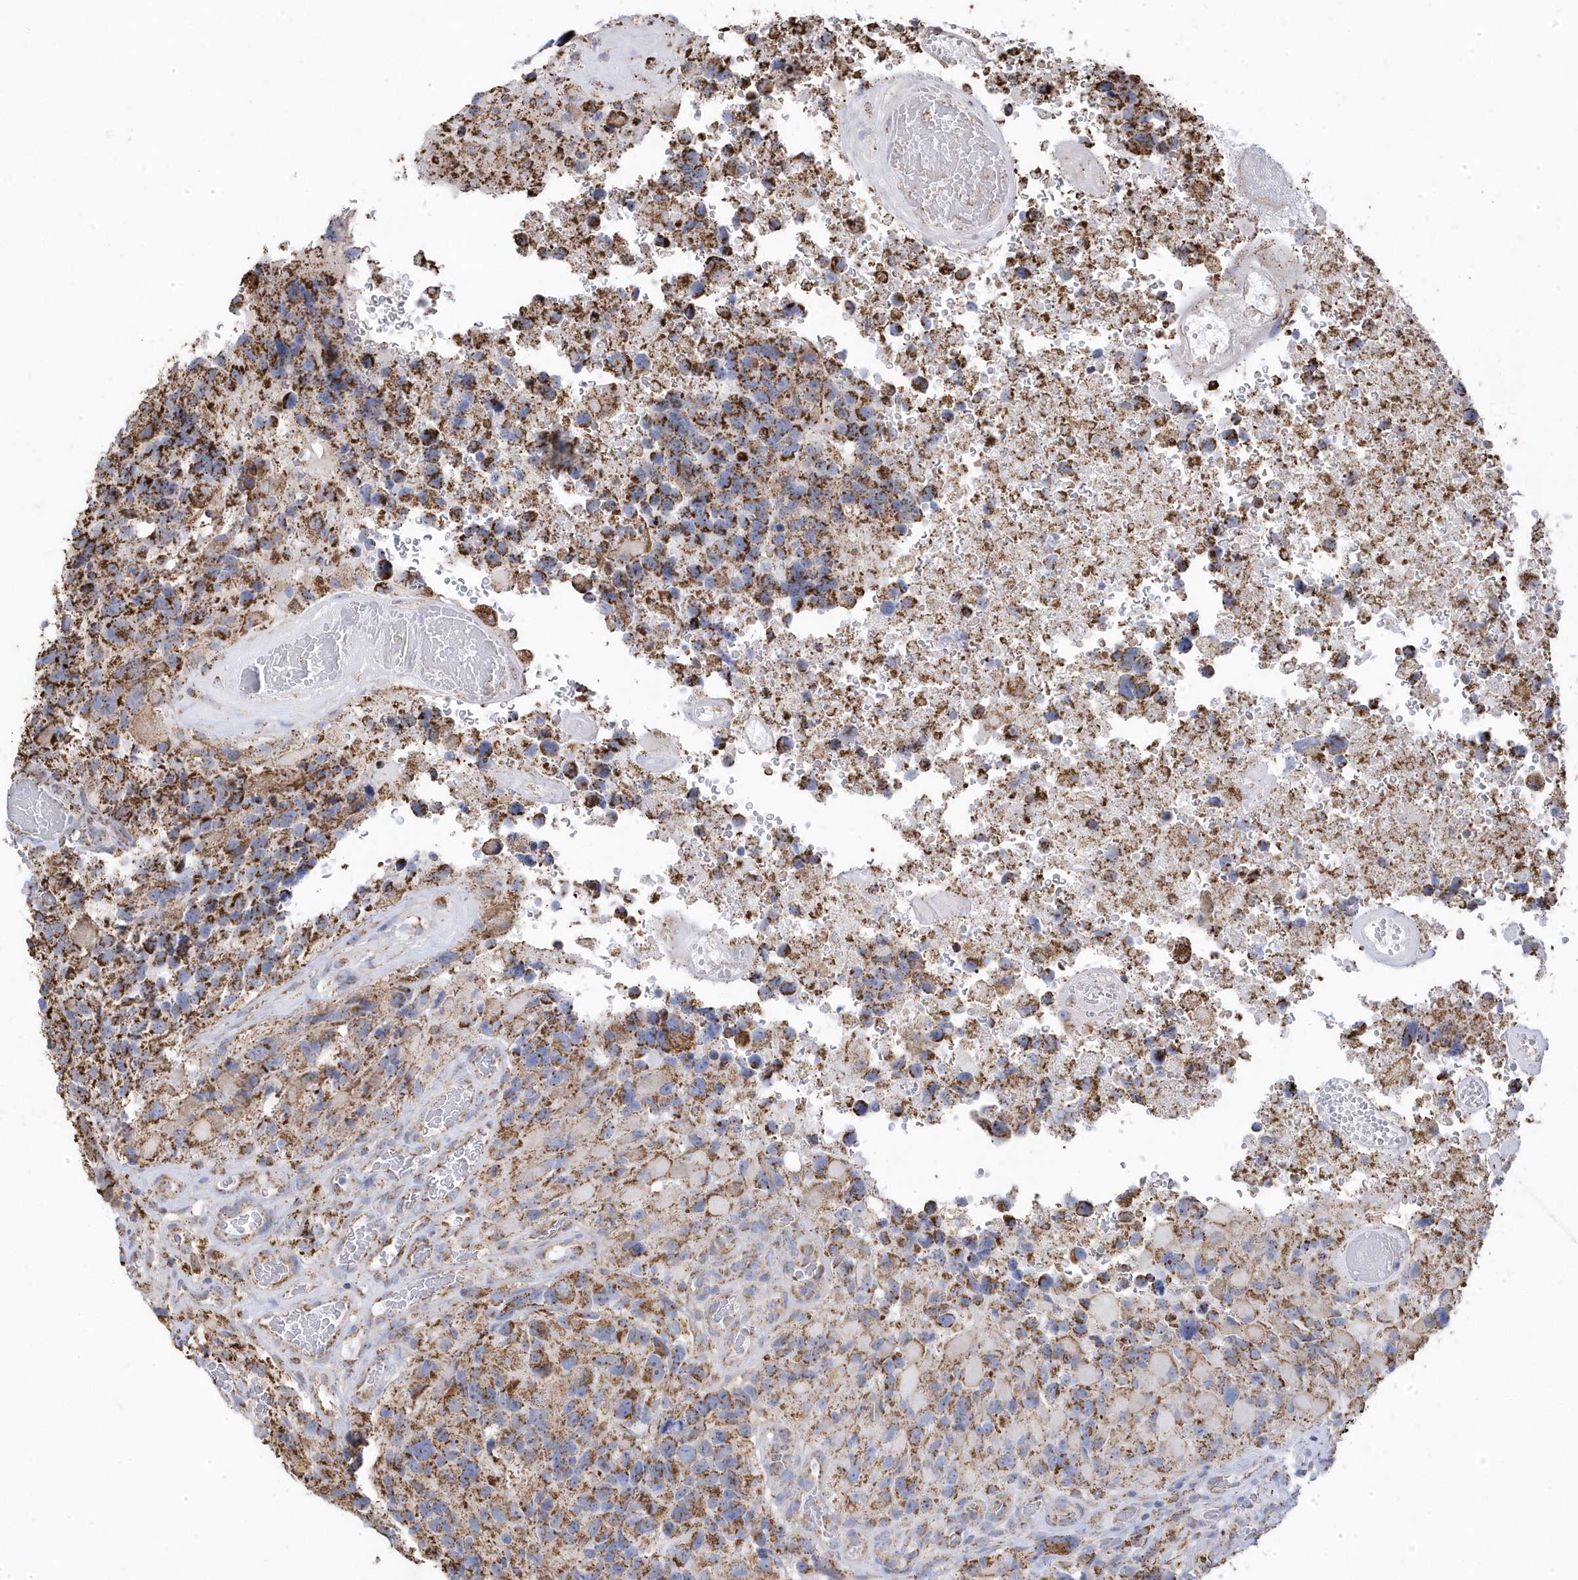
{"staining": {"intensity": "moderate", "quantity": ">75%", "location": "cytoplasmic/membranous"}, "tissue": "glioma", "cell_type": "Tumor cells", "image_type": "cancer", "snomed": [{"axis": "morphology", "description": "Glioma, malignant, High grade"}, {"axis": "topography", "description": "Brain"}], "caption": "Protein expression analysis of malignant high-grade glioma reveals moderate cytoplasmic/membranous expression in about >75% of tumor cells. Immunohistochemistry (ihc) stains the protein of interest in brown and the nuclei are stained blue.", "gene": "GTPBP8", "patient": {"sex": "male", "age": 69}}